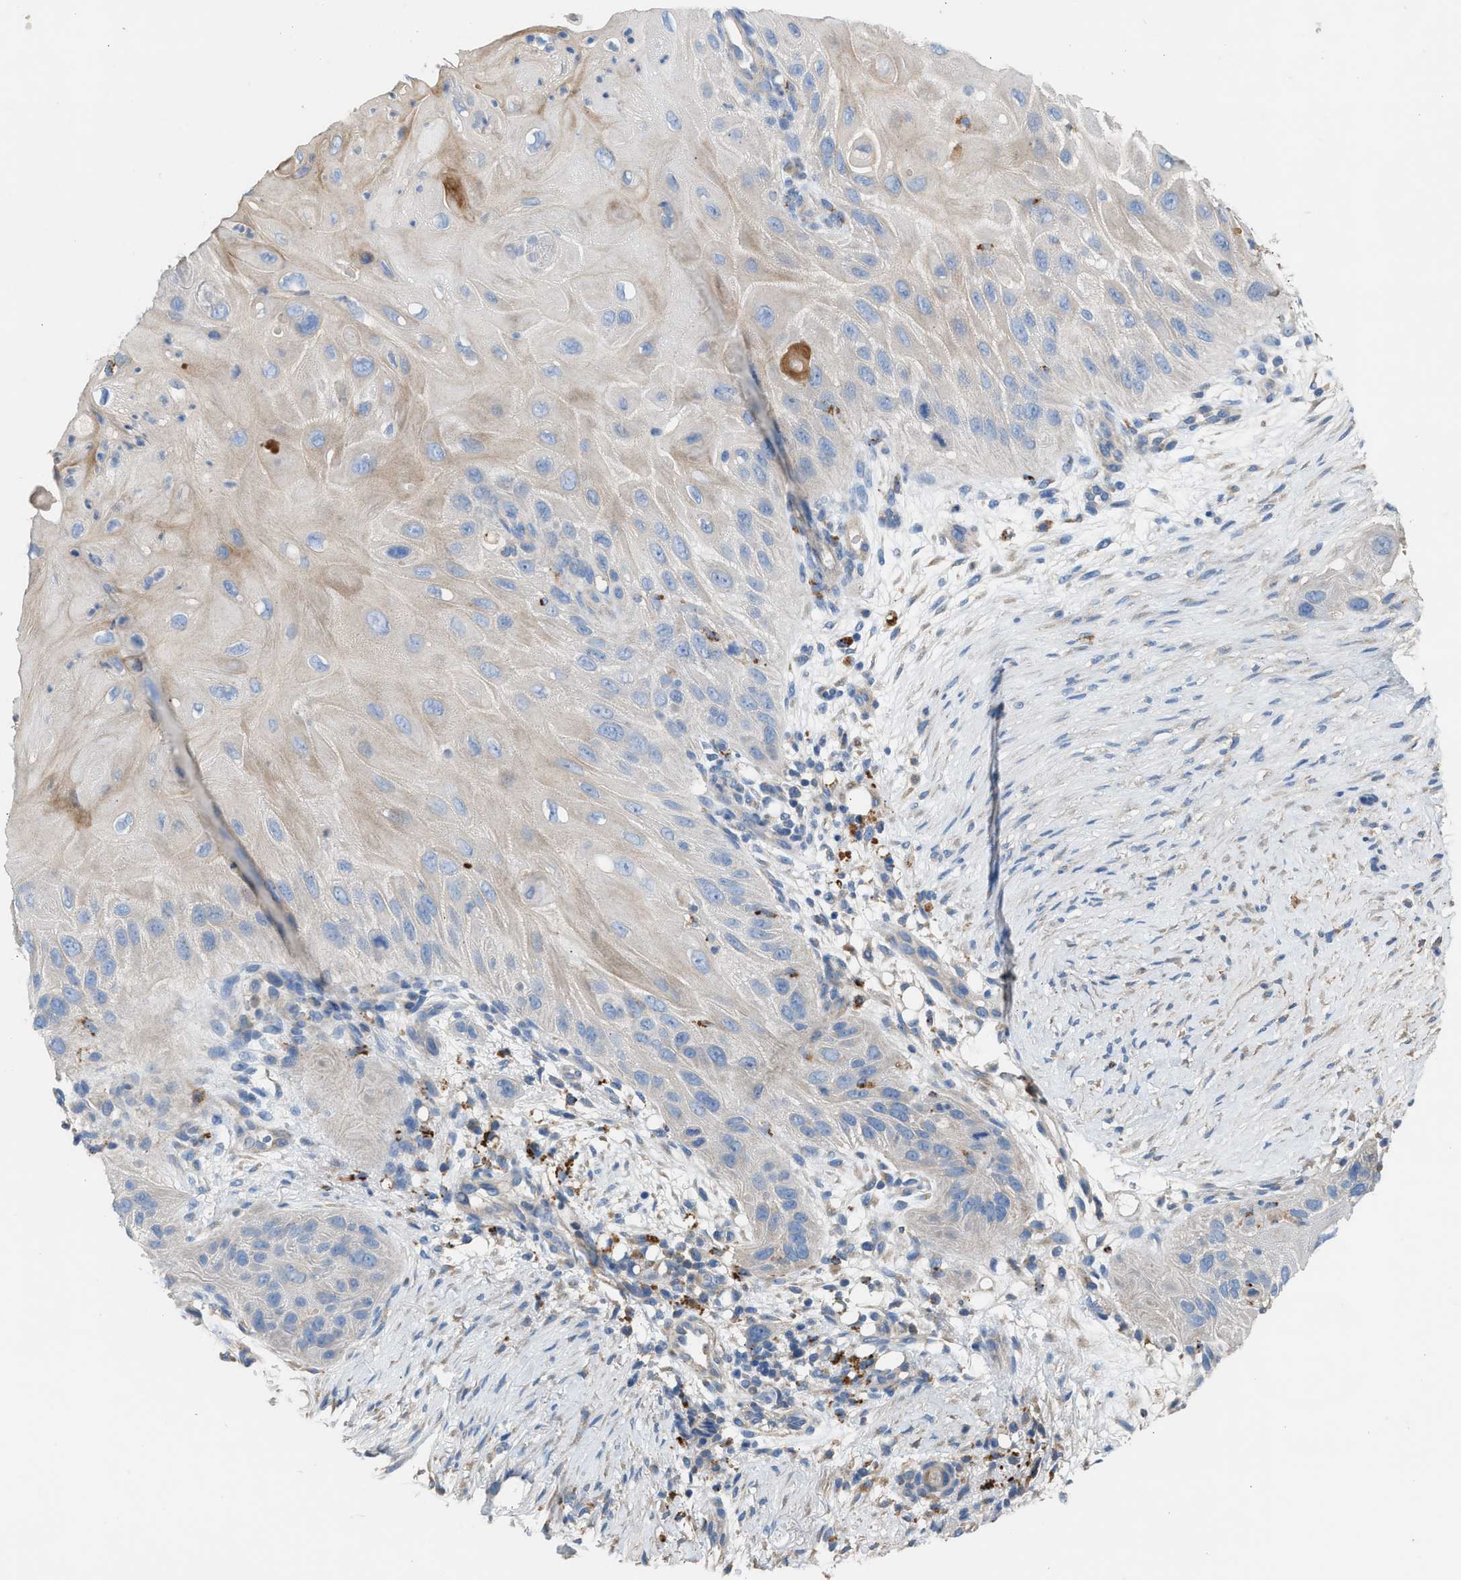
{"staining": {"intensity": "weak", "quantity": "<25%", "location": "cytoplasmic/membranous"}, "tissue": "skin cancer", "cell_type": "Tumor cells", "image_type": "cancer", "snomed": [{"axis": "morphology", "description": "Squamous cell carcinoma, NOS"}, {"axis": "topography", "description": "Skin"}], "caption": "This is an immunohistochemistry photomicrograph of skin cancer. There is no expression in tumor cells.", "gene": "AOAH", "patient": {"sex": "female", "age": 77}}